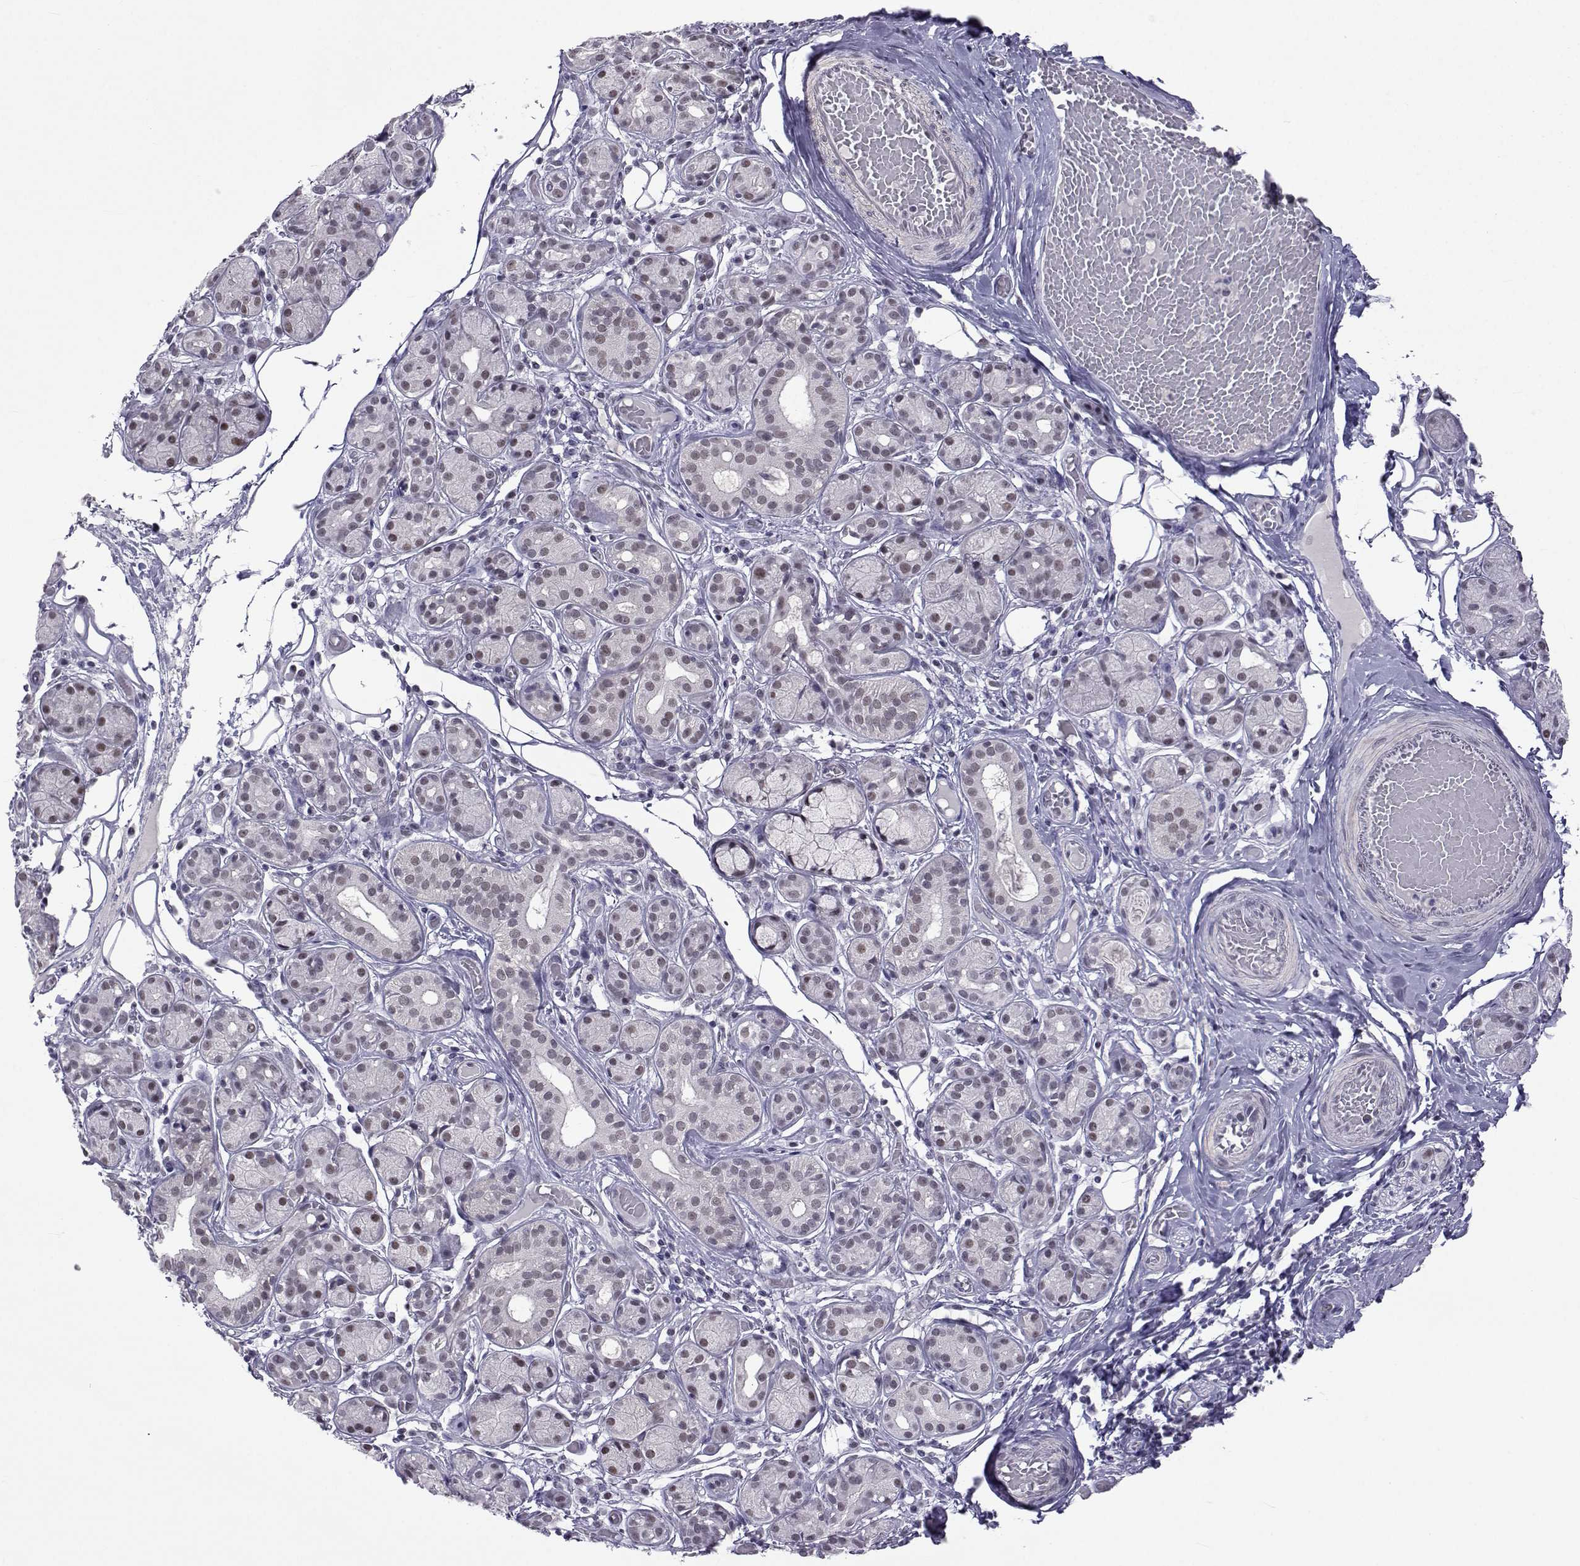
{"staining": {"intensity": "moderate", "quantity": "<25%", "location": "nuclear"}, "tissue": "salivary gland", "cell_type": "Glandular cells", "image_type": "normal", "snomed": [{"axis": "morphology", "description": "Normal tissue, NOS"}, {"axis": "topography", "description": "Salivary gland"}, {"axis": "topography", "description": "Peripheral nerve tissue"}], "caption": "The micrograph exhibits staining of normal salivary gland, revealing moderate nuclear protein positivity (brown color) within glandular cells.", "gene": "MED26", "patient": {"sex": "male", "age": 71}}